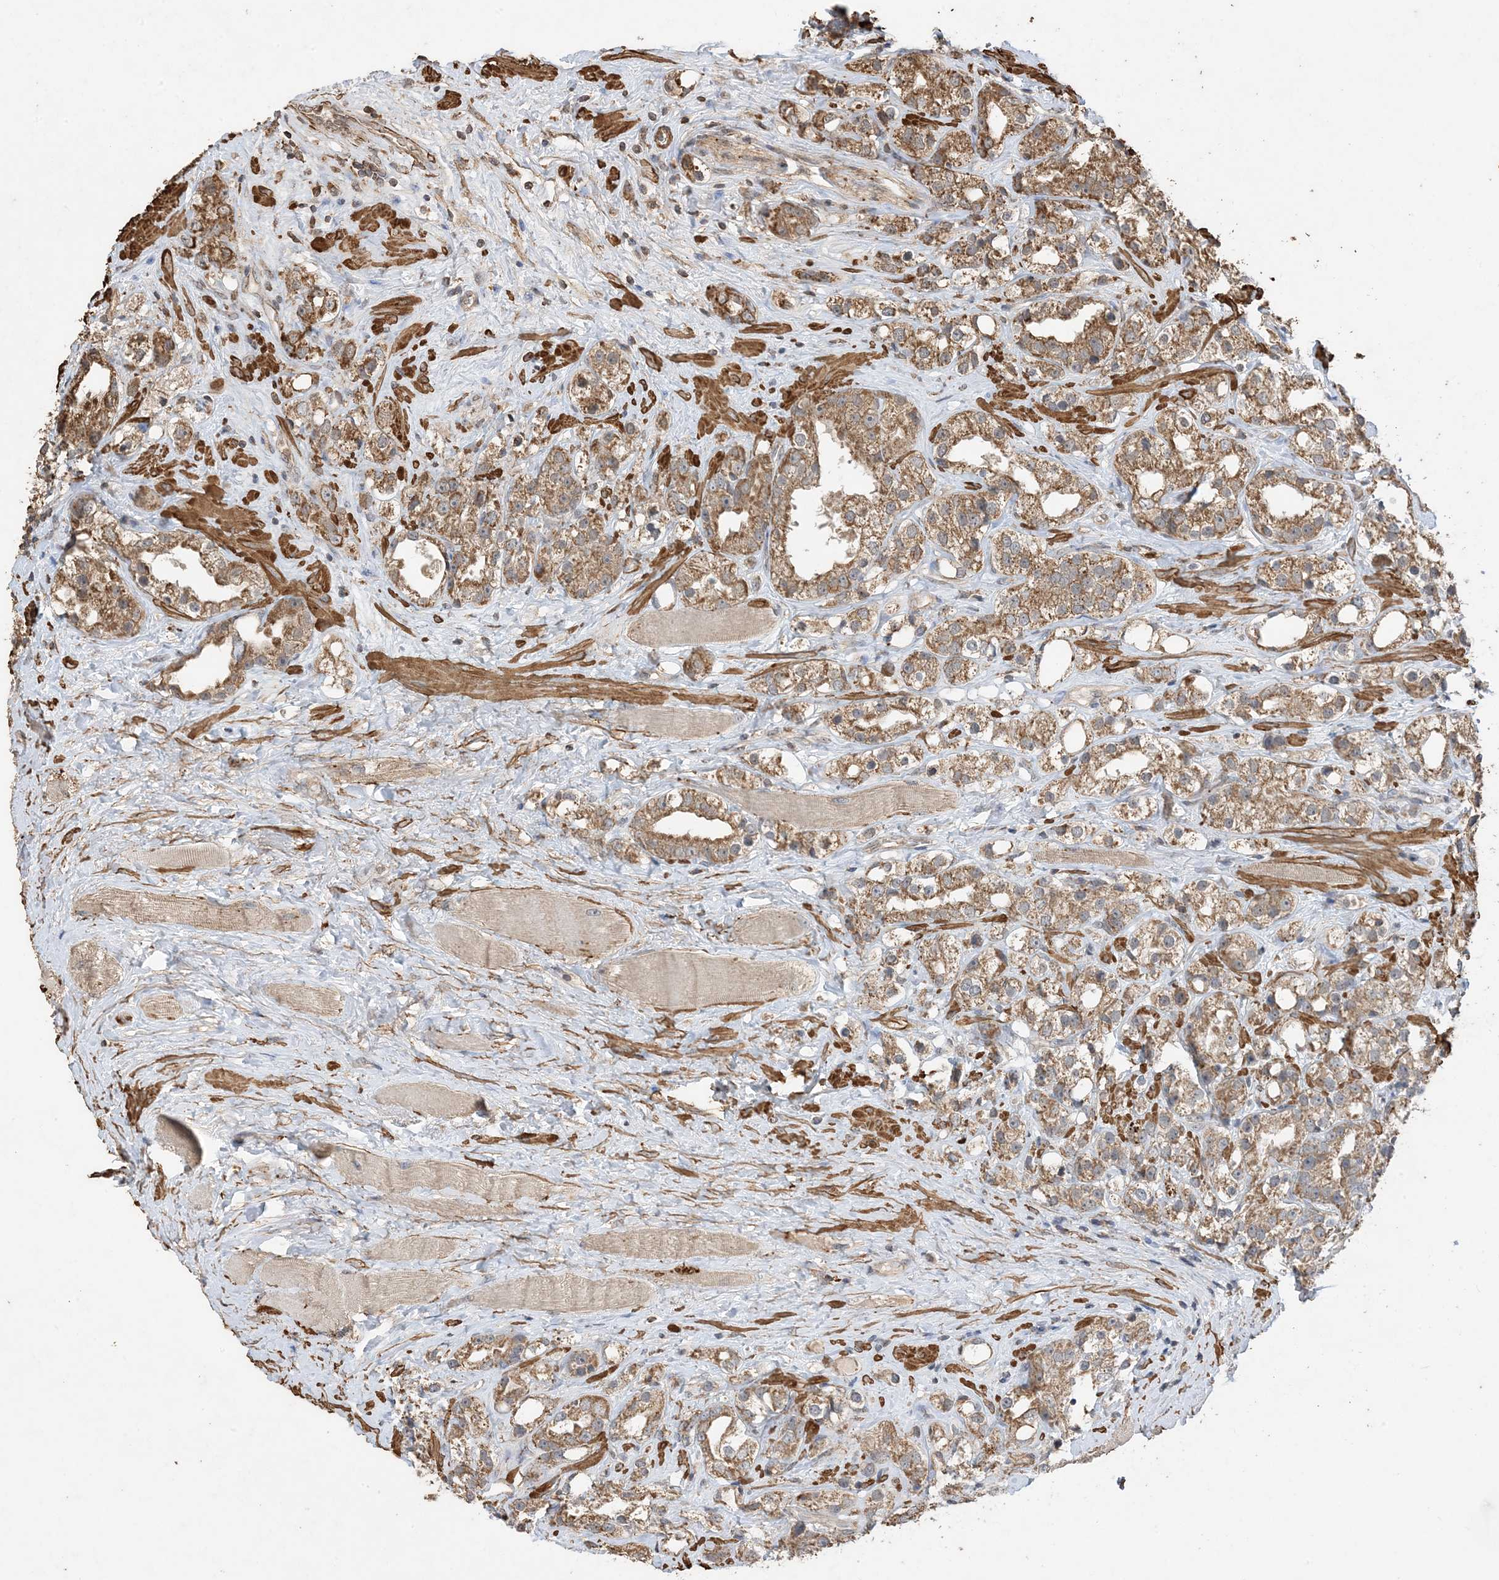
{"staining": {"intensity": "moderate", "quantity": ">75%", "location": "cytoplasmic/membranous"}, "tissue": "prostate cancer", "cell_type": "Tumor cells", "image_type": "cancer", "snomed": [{"axis": "morphology", "description": "Adenocarcinoma, NOS"}, {"axis": "topography", "description": "Prostate"}], "caption": "IHC histopathology image of human prostate adenocarcinoma stained for a protein (brown), which reveals medium levels of moderate cytoplasmic/membranous staining in approximately >75% of tumor cells.", "gene": "HPS4", "patient": {"sex": "male", "age": 79}}